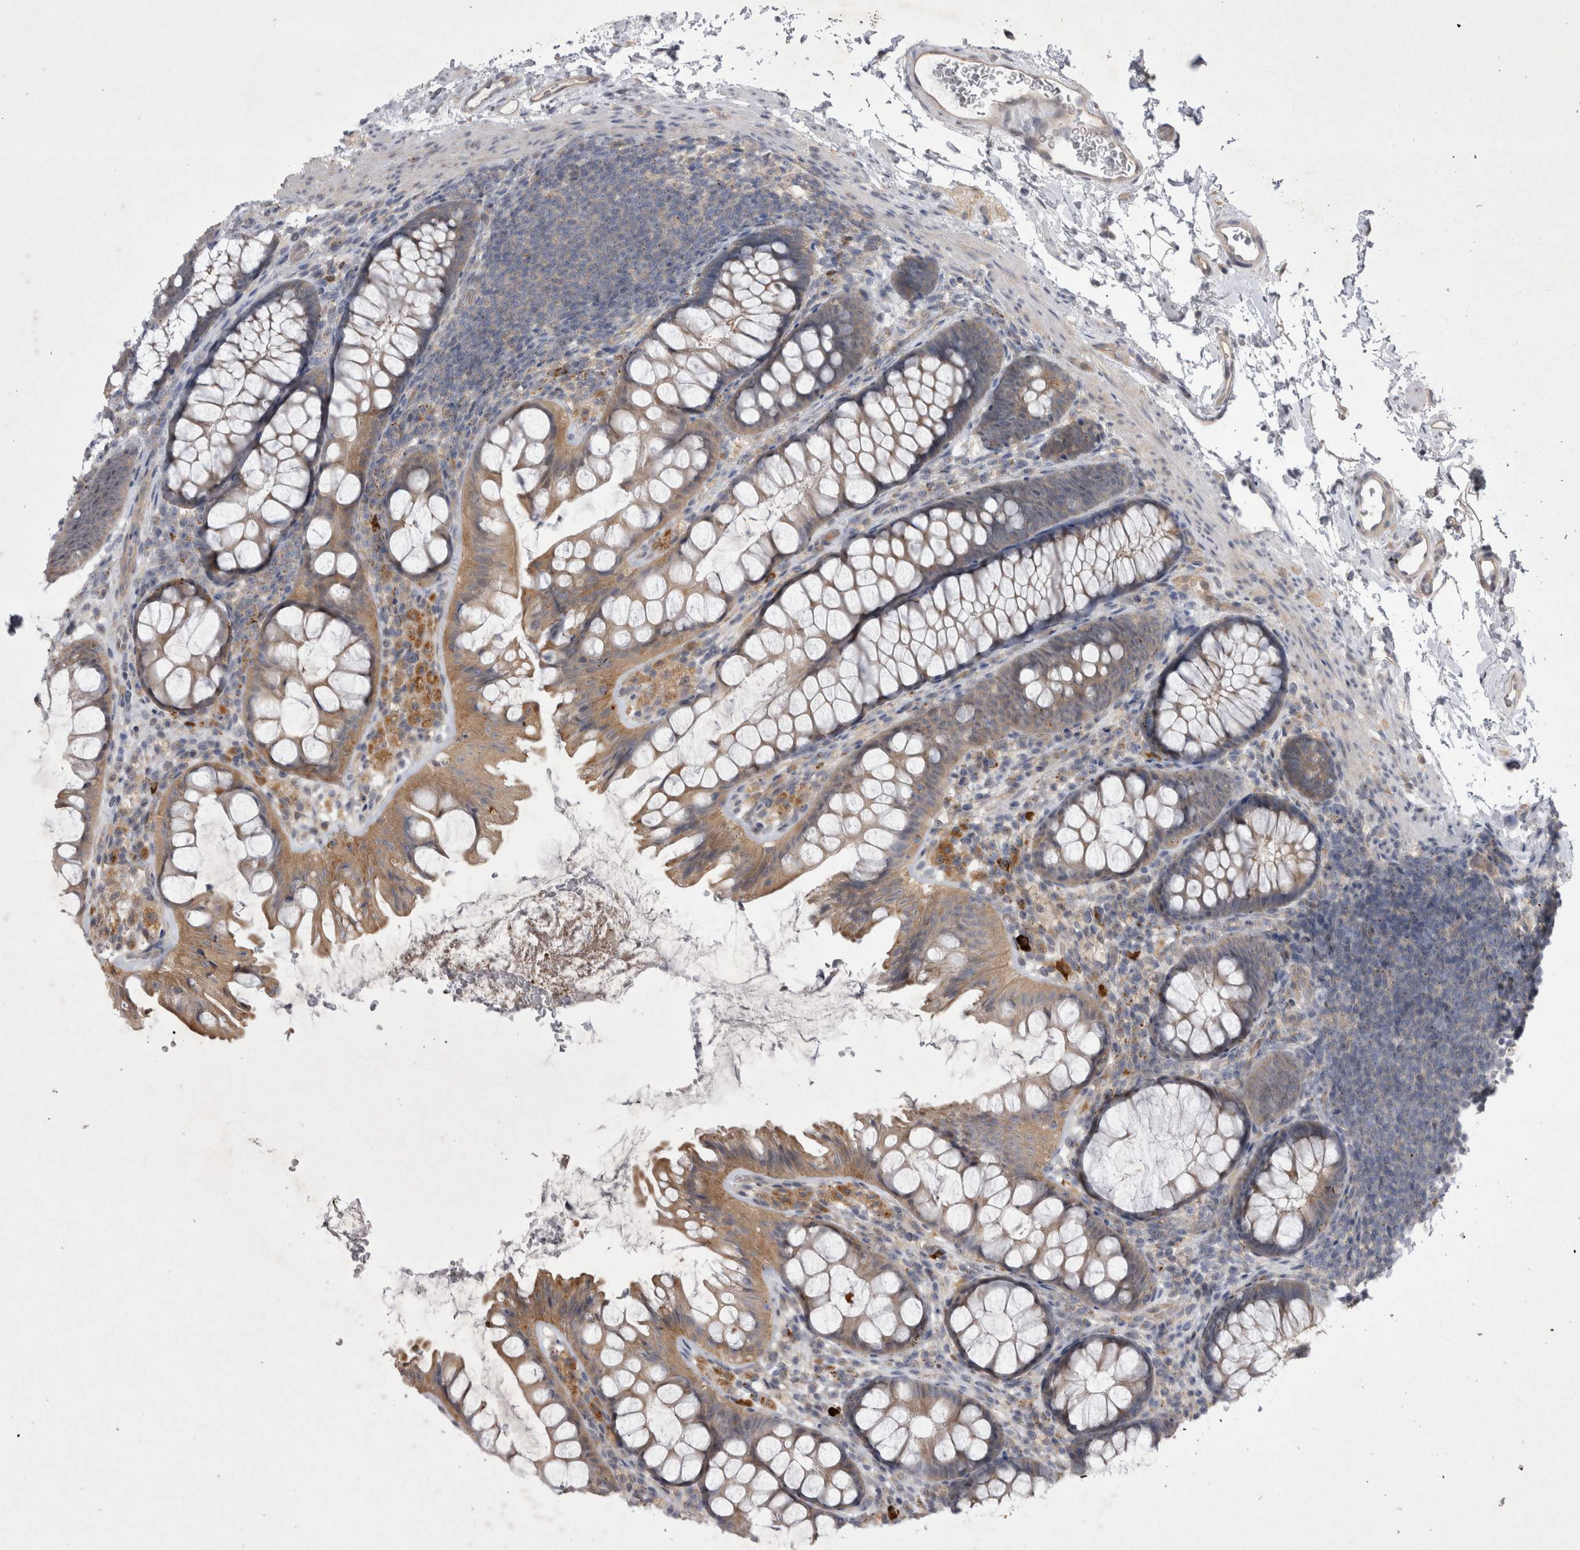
{"staining": {"intensity": "weak", "quantity": ">75%", "location": "cytoplasmic/membranous"}, "tissue": "colon", "cell_type": "Endothelial cells", "image_type": "normal", "snomed": [{"axis": "morphology", "description": "Normal tissue, NOS"}, {"axis": "topography", "description": "Colon"}], "caption": "Unremarkable colon exhibits weak cytoplasmic/membranous positivity in about >75% of endothelial cells, visualized by immunohistochemistry.", "gene": "CTBS", "patient": {"sex": "female", "age": 62}}